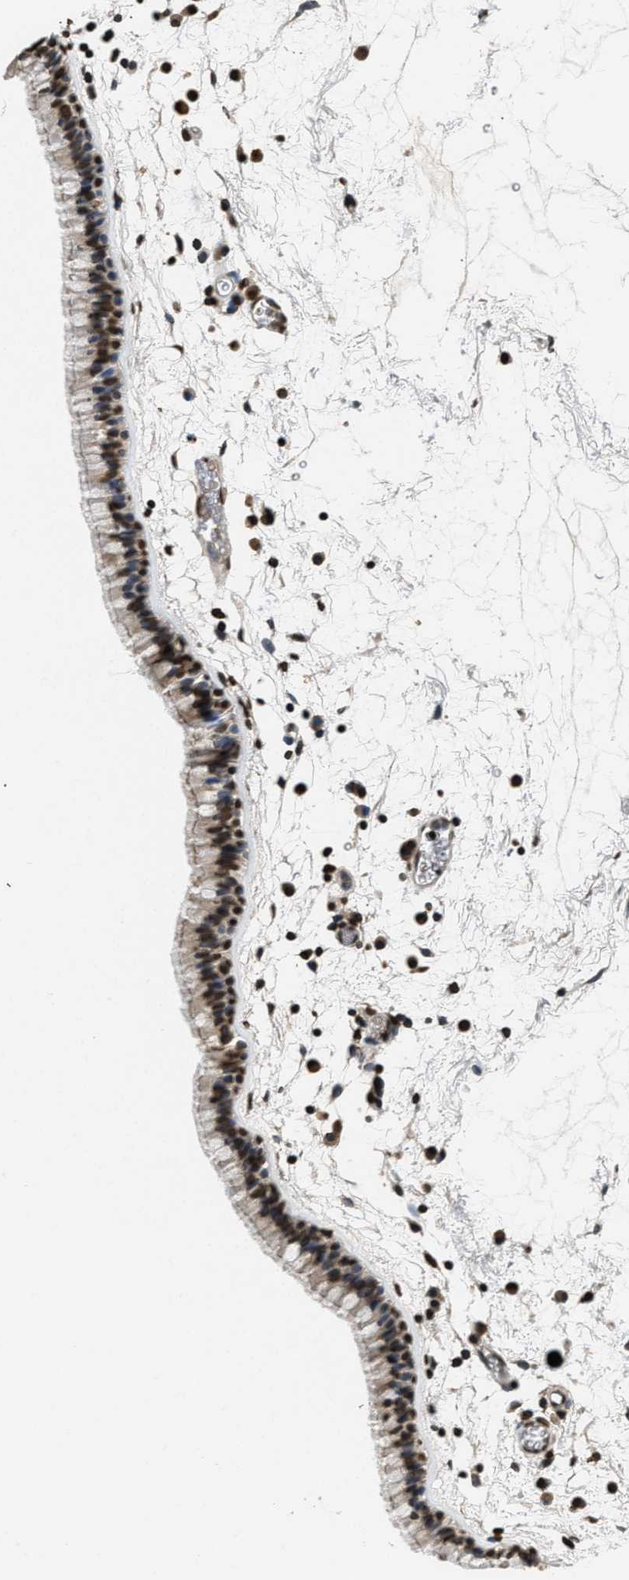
{"staining": {"intensity": "moderate", "quantity": ">75%", "location": "cytoplasmic/membranous,nuclear"}, "tissue": "nasopharynx", "cell_type": "Respiratory epithelial cells", "image_type": "normal", "snomed": [{"axis": "morphology", "description": "Normal tissue, NOS"}, {"axis": "morphology", "description": "Inflammation, NOS"}, {"axis": "topography", "description": "Nasopharynx"}], "caption": "Moderate cytoplasmic/membranous,nuclear expression is identified in about >75% of respiratory epithelial cells in benign nasopharynx.", "gene": "DNASE1L3", "patient": {"sex": "male", "age": 48}}